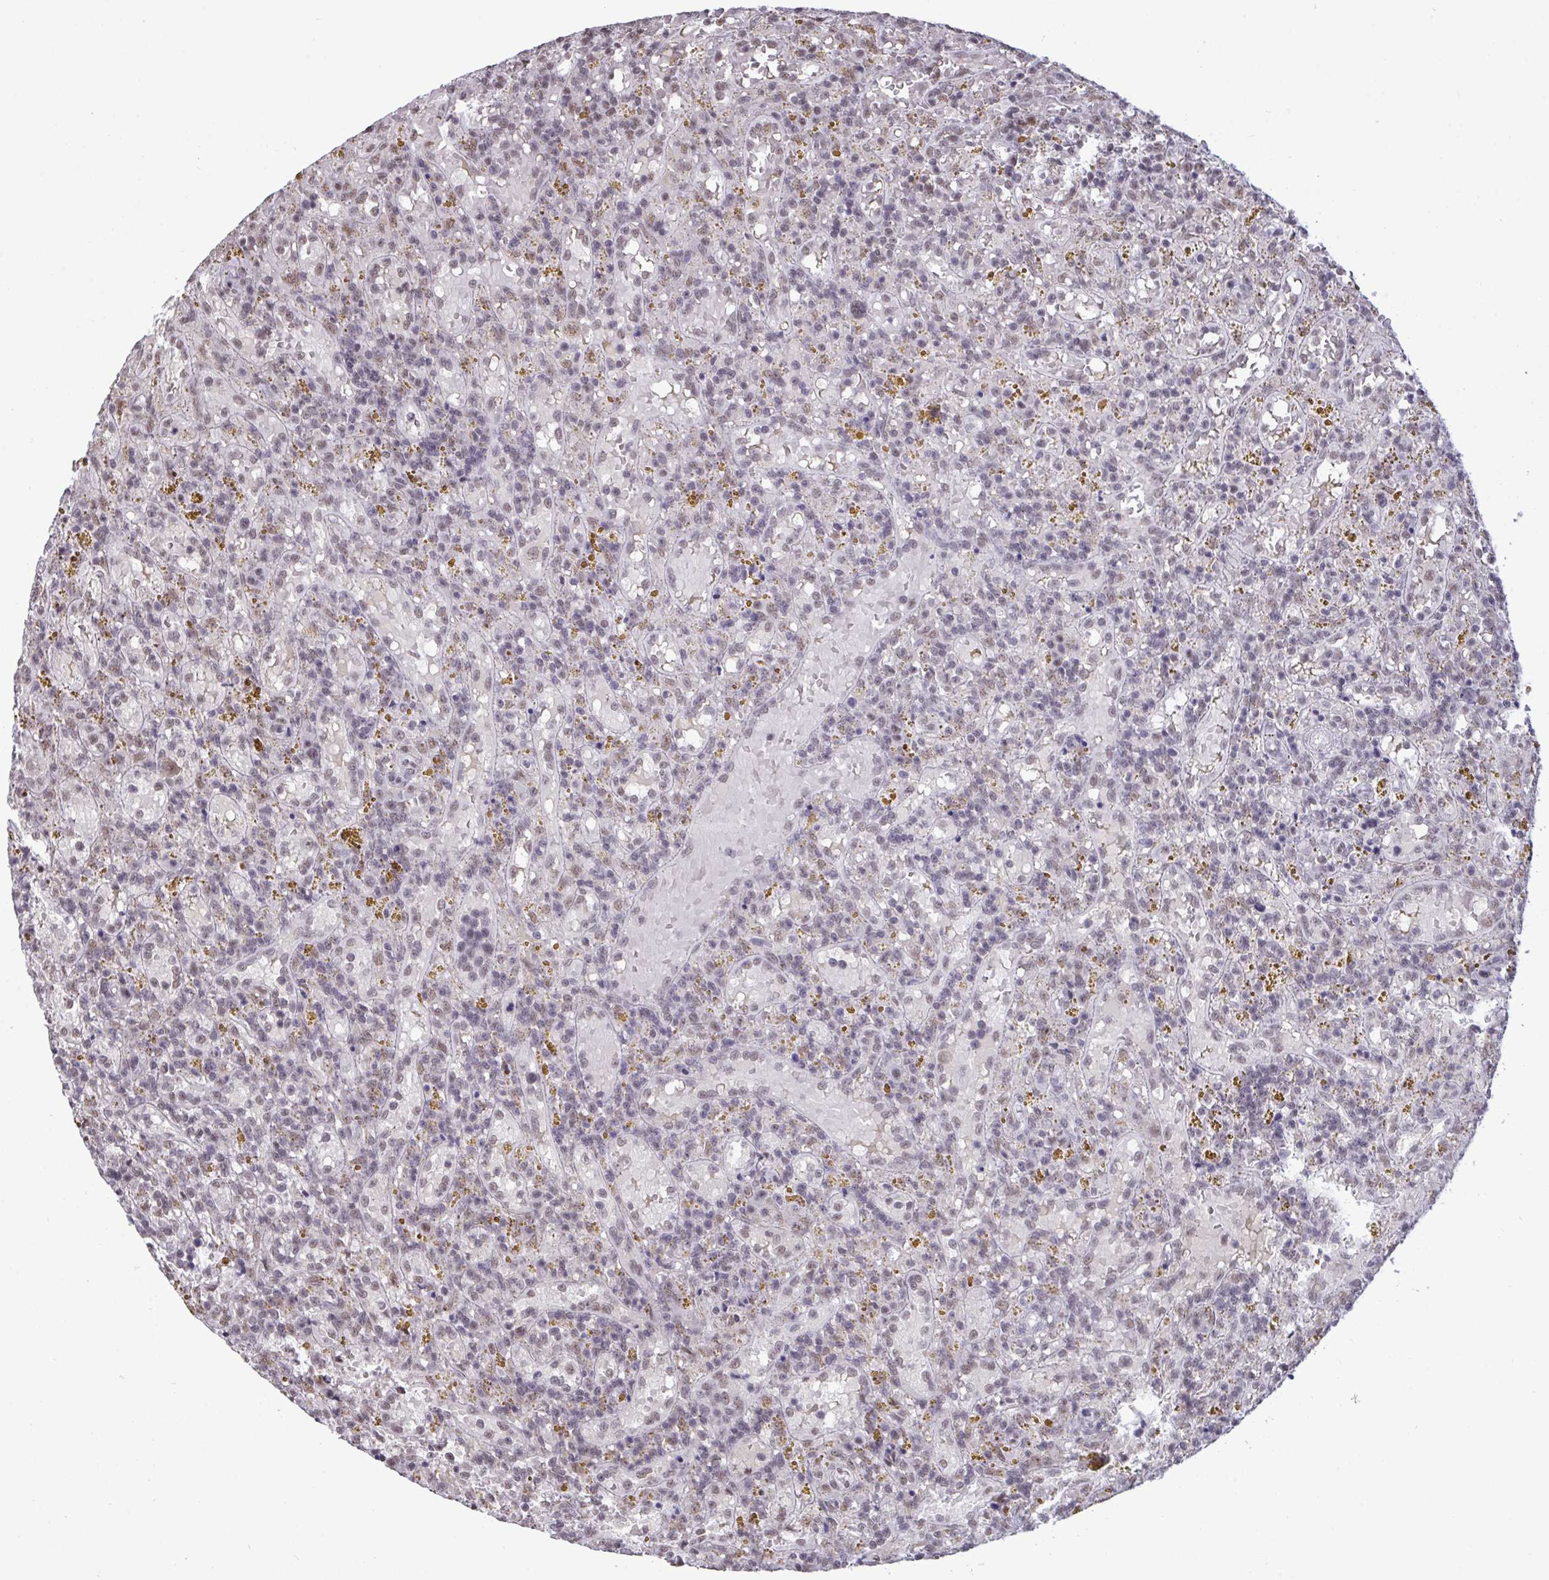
{"staining": {"intensity": "negative", "quantity": "none", "location": "none"}, "tissue": "lymphoma", "cell_type": "Tumor cells", "image_type": "cancer", "snomed": [{"axis": "morphology", "description": "Malignant lymphoma, non-Hodgkin's type, Low grade"}, {"axis": "topography", "description": "Spleen"}], "caption": "This is an immunohistochemistry (IHC) image of malignant lymphoma, non-Hodgkin's type (low-grade). There is no positivity in tumor cells.", "gene": "PUF60", "patient": {"sex": "female", "age": 65}}